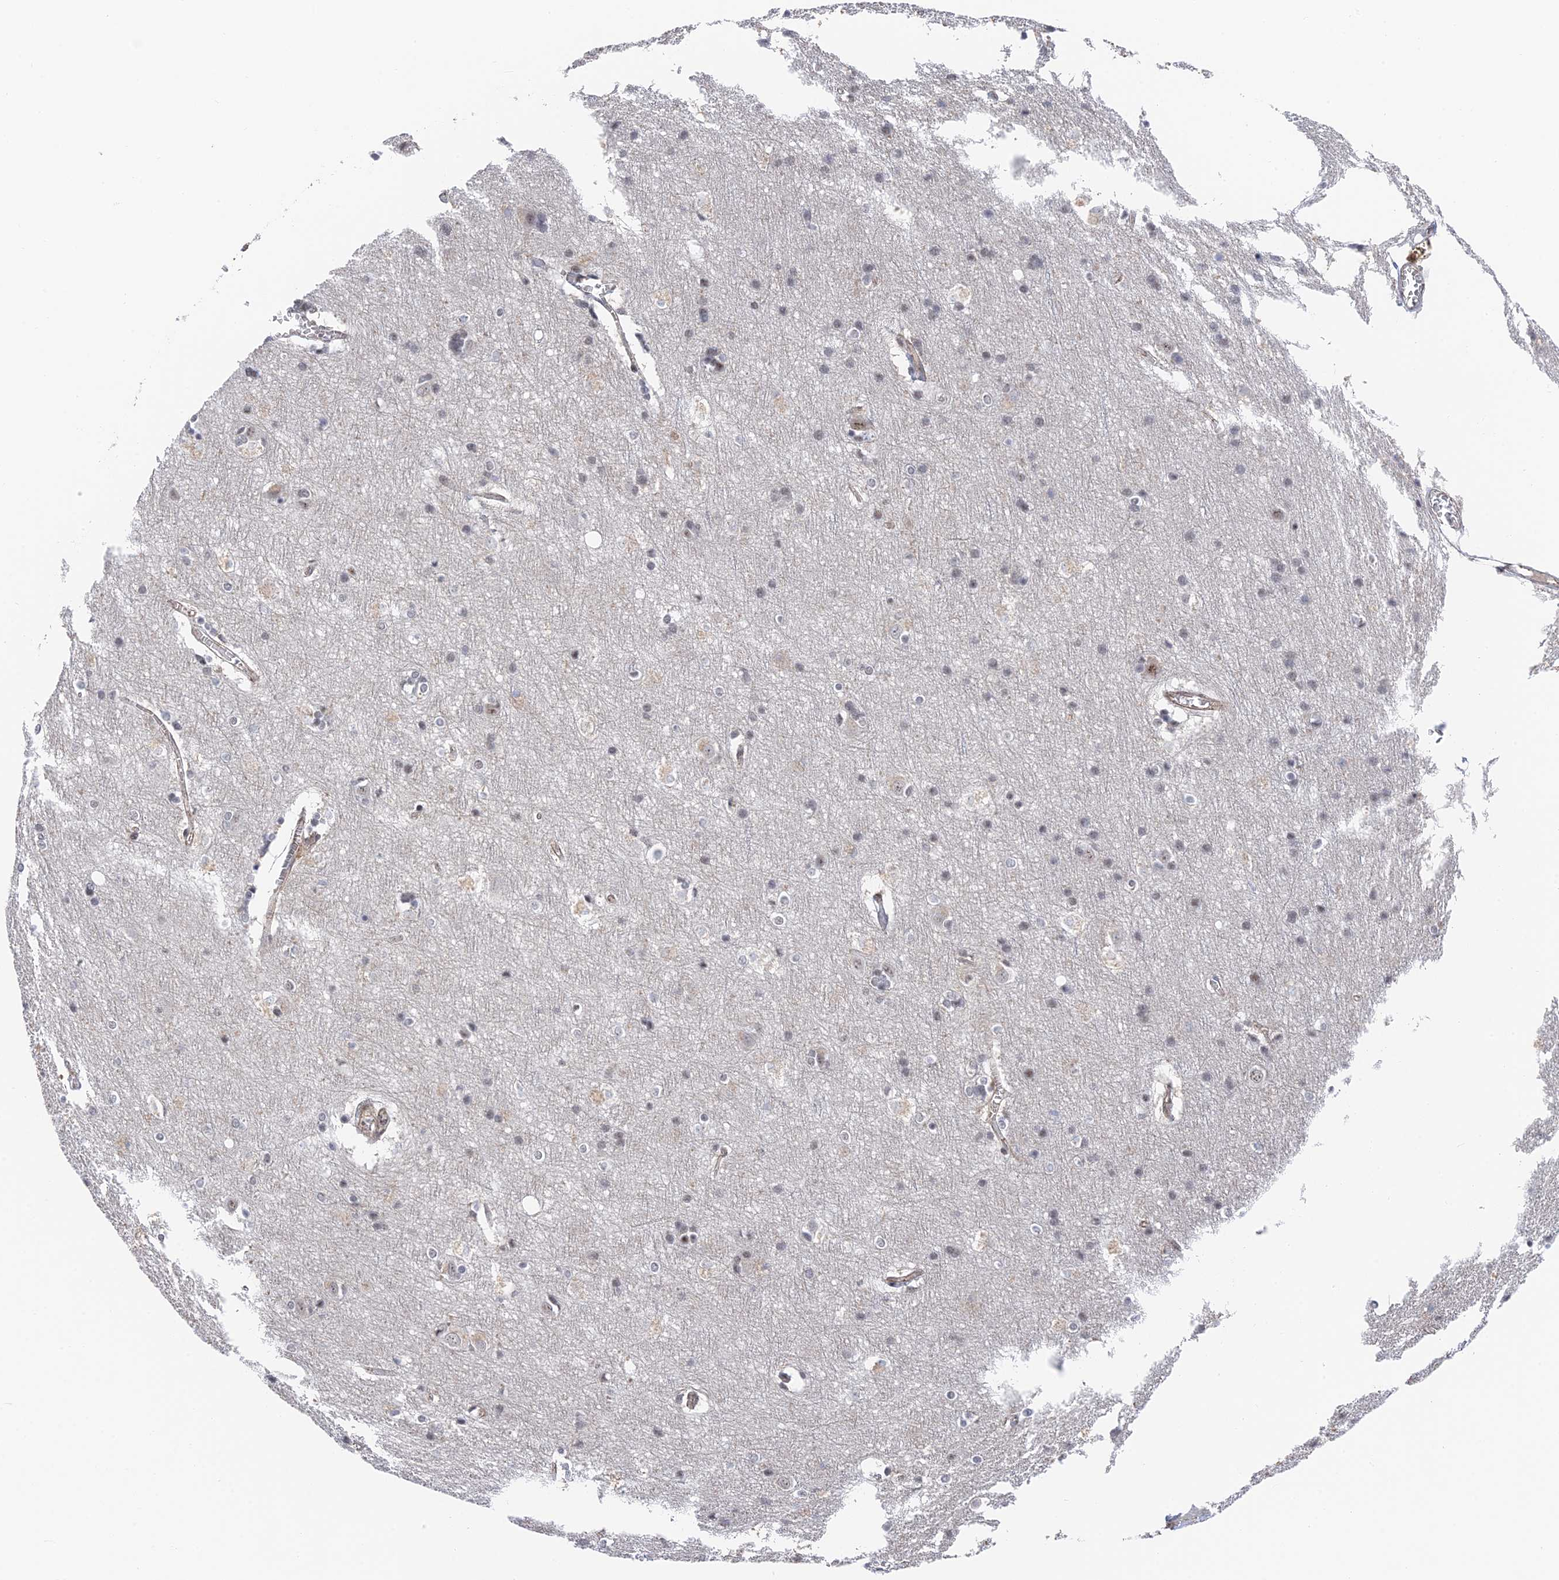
{"staining": {"intensity": "weak", "quantity": ">75%", "location": "cytoplasmic/membranous"}, "tissue": "cerebral cortex", "cell_type": "Endothelial cells", "image_type": "normal", "snomed": [{"axis": "morphology", "description": "Normal tissue, NOS"}, {"axis": "topography", "description": "Cerebral cortex"}], "caption": "Endothelial cells display weak cytoplasmic/membranous positivity in about >75% of cells in unremarkable cerebral cortex.", "gene": "CFAP92", "patient": {"sex": "male", "age": 54}}